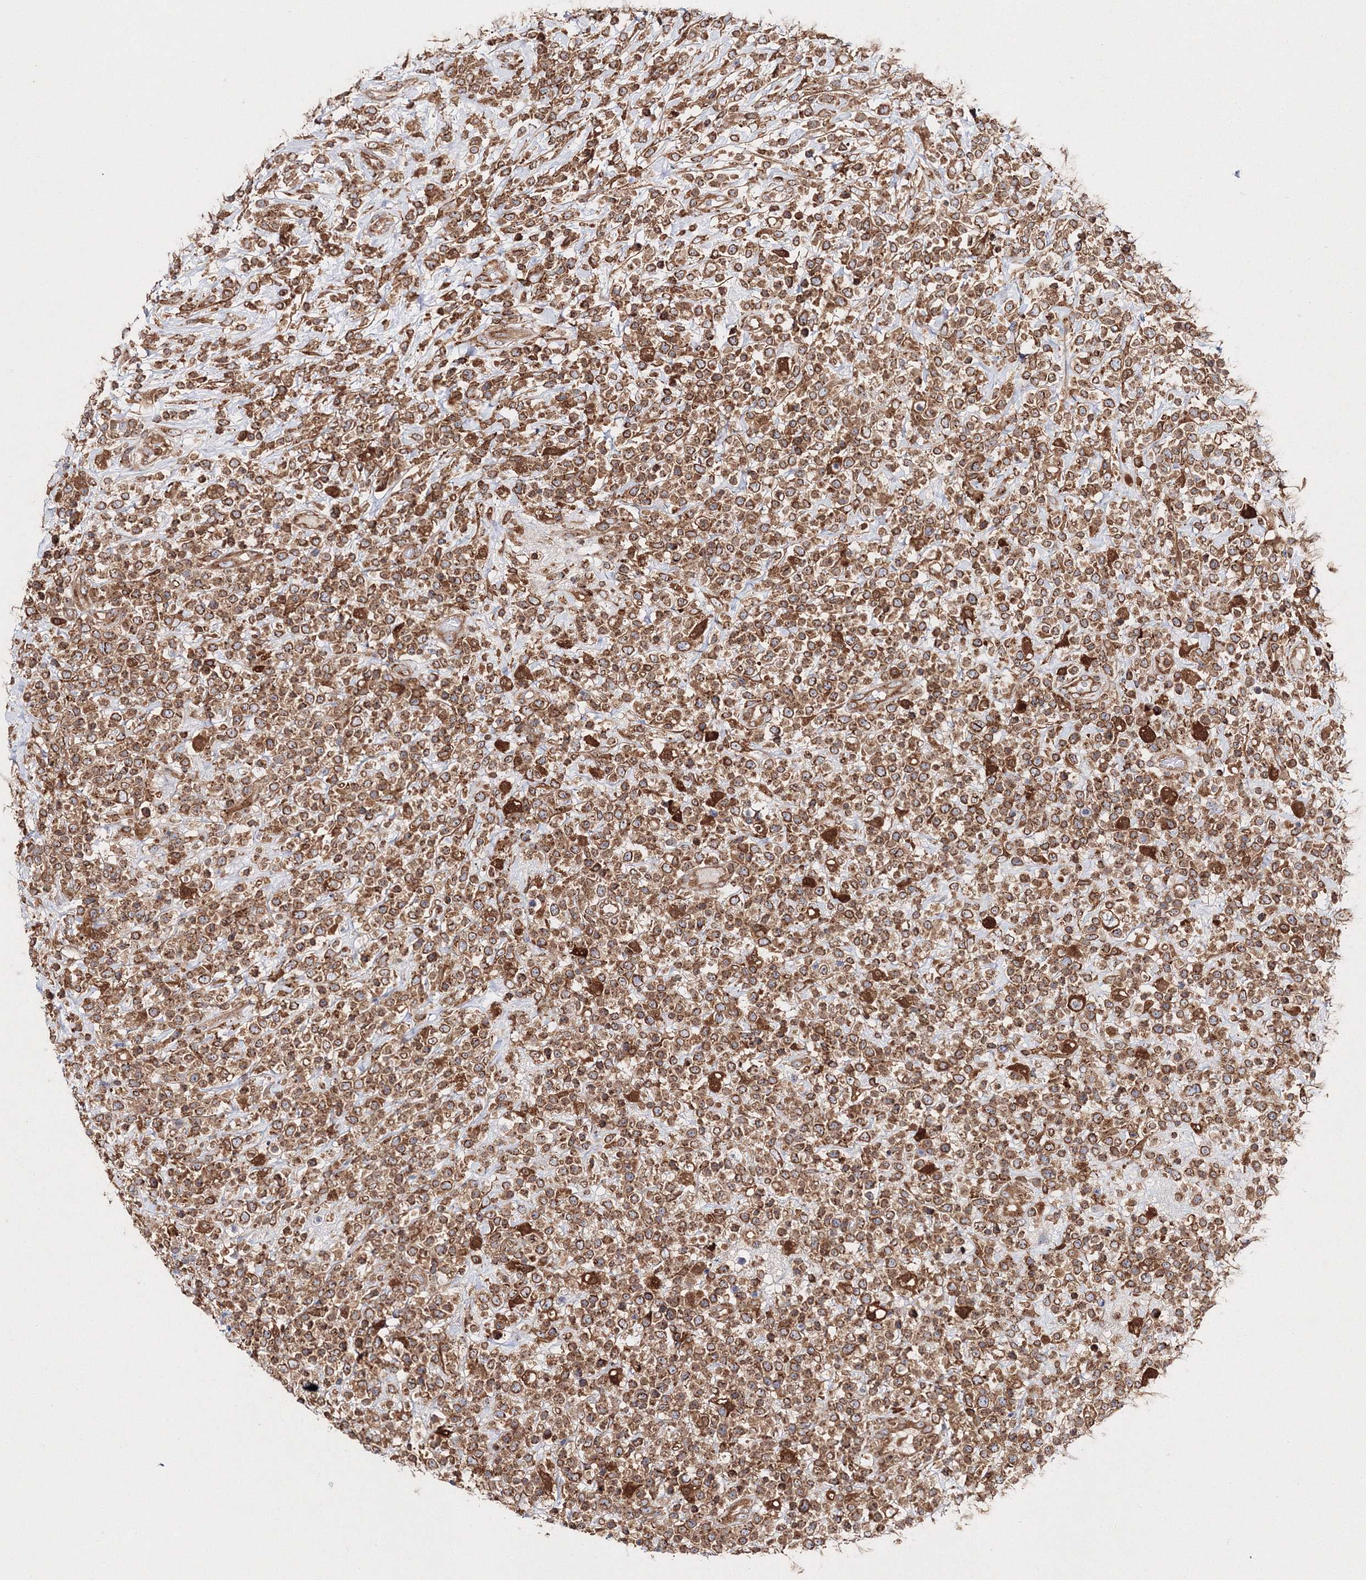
{"staining": {"intensity": "moderate", "quantity": ">75%", "location": "cytoplasmic/membranous"}, "tissue": "lymphoma", "cell_type": "Tumor cells", "image_type": "cancer", "snomed": [{"axis": "morphology", "description": "Malignant lymphoma, non-Hodgkin's type, High grade"}, {"axis": "topography", "description": "Colon"}], "caption": "Lymphoma was stained to show a protein in brown. There is medium levels of moderate cytoplasmic/membranous positivity in about >75% of tumor cells.", "gene": "ARCN1", "patient": {"sex": "female", "age": 53}}